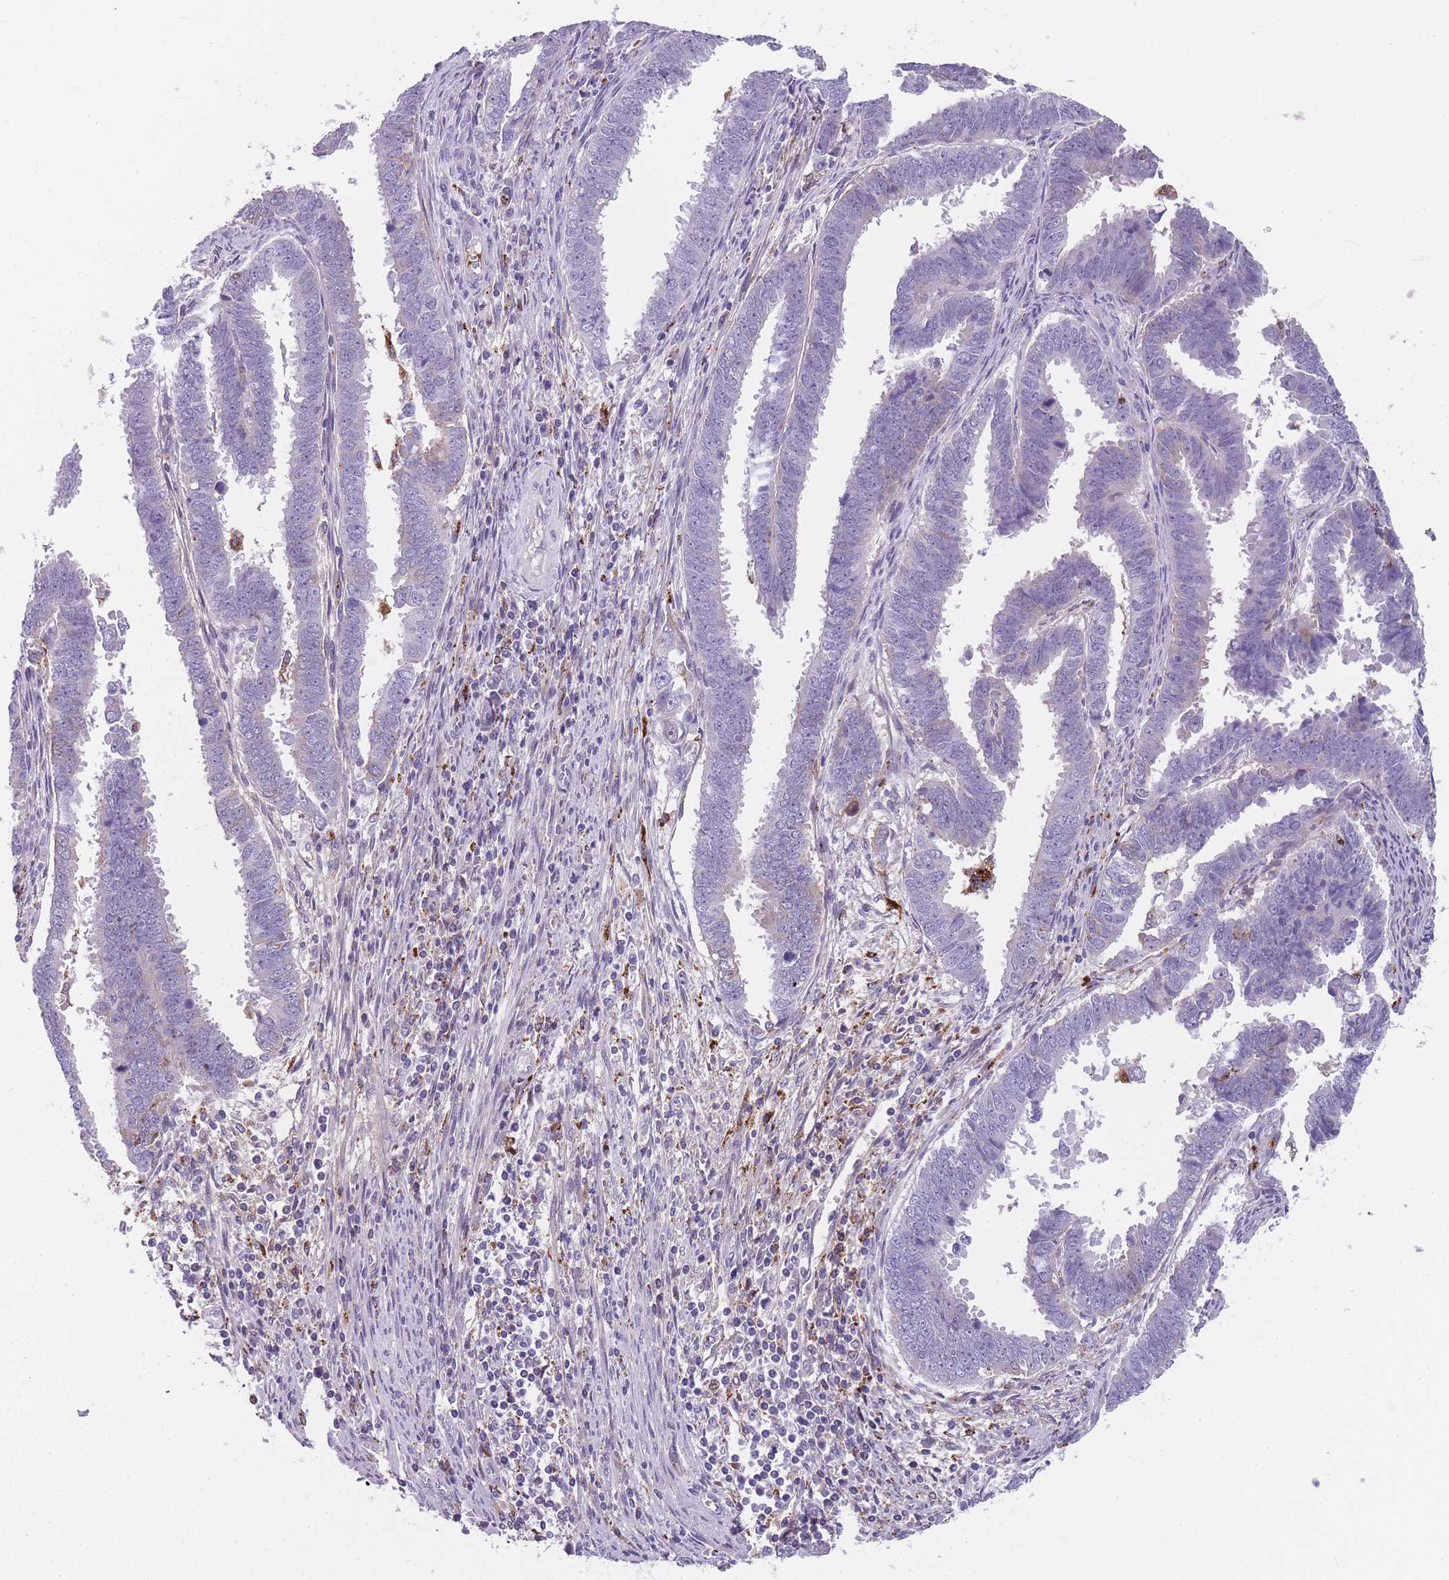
{"staining": {"intensity": "weak", "quantity": "<25%", "location": "cytoplasmic/membranous"}, "tissue": "endometrial cancer", "cell_type": "Tumor cells", "image_type": "cancer", "snomed": [{"axis": "morphology", "description": "Adenocarcinoma, NOS"}, {"axis": "topography", "description": "Endometrium"}], "caption": "Endometrial cancer (adenocarcinoma) was stained to show a protein in brown. There is no significant expression in tumor cells.", "gene": "GNAT1", "patient": {"sex": "female", "age": 75}}